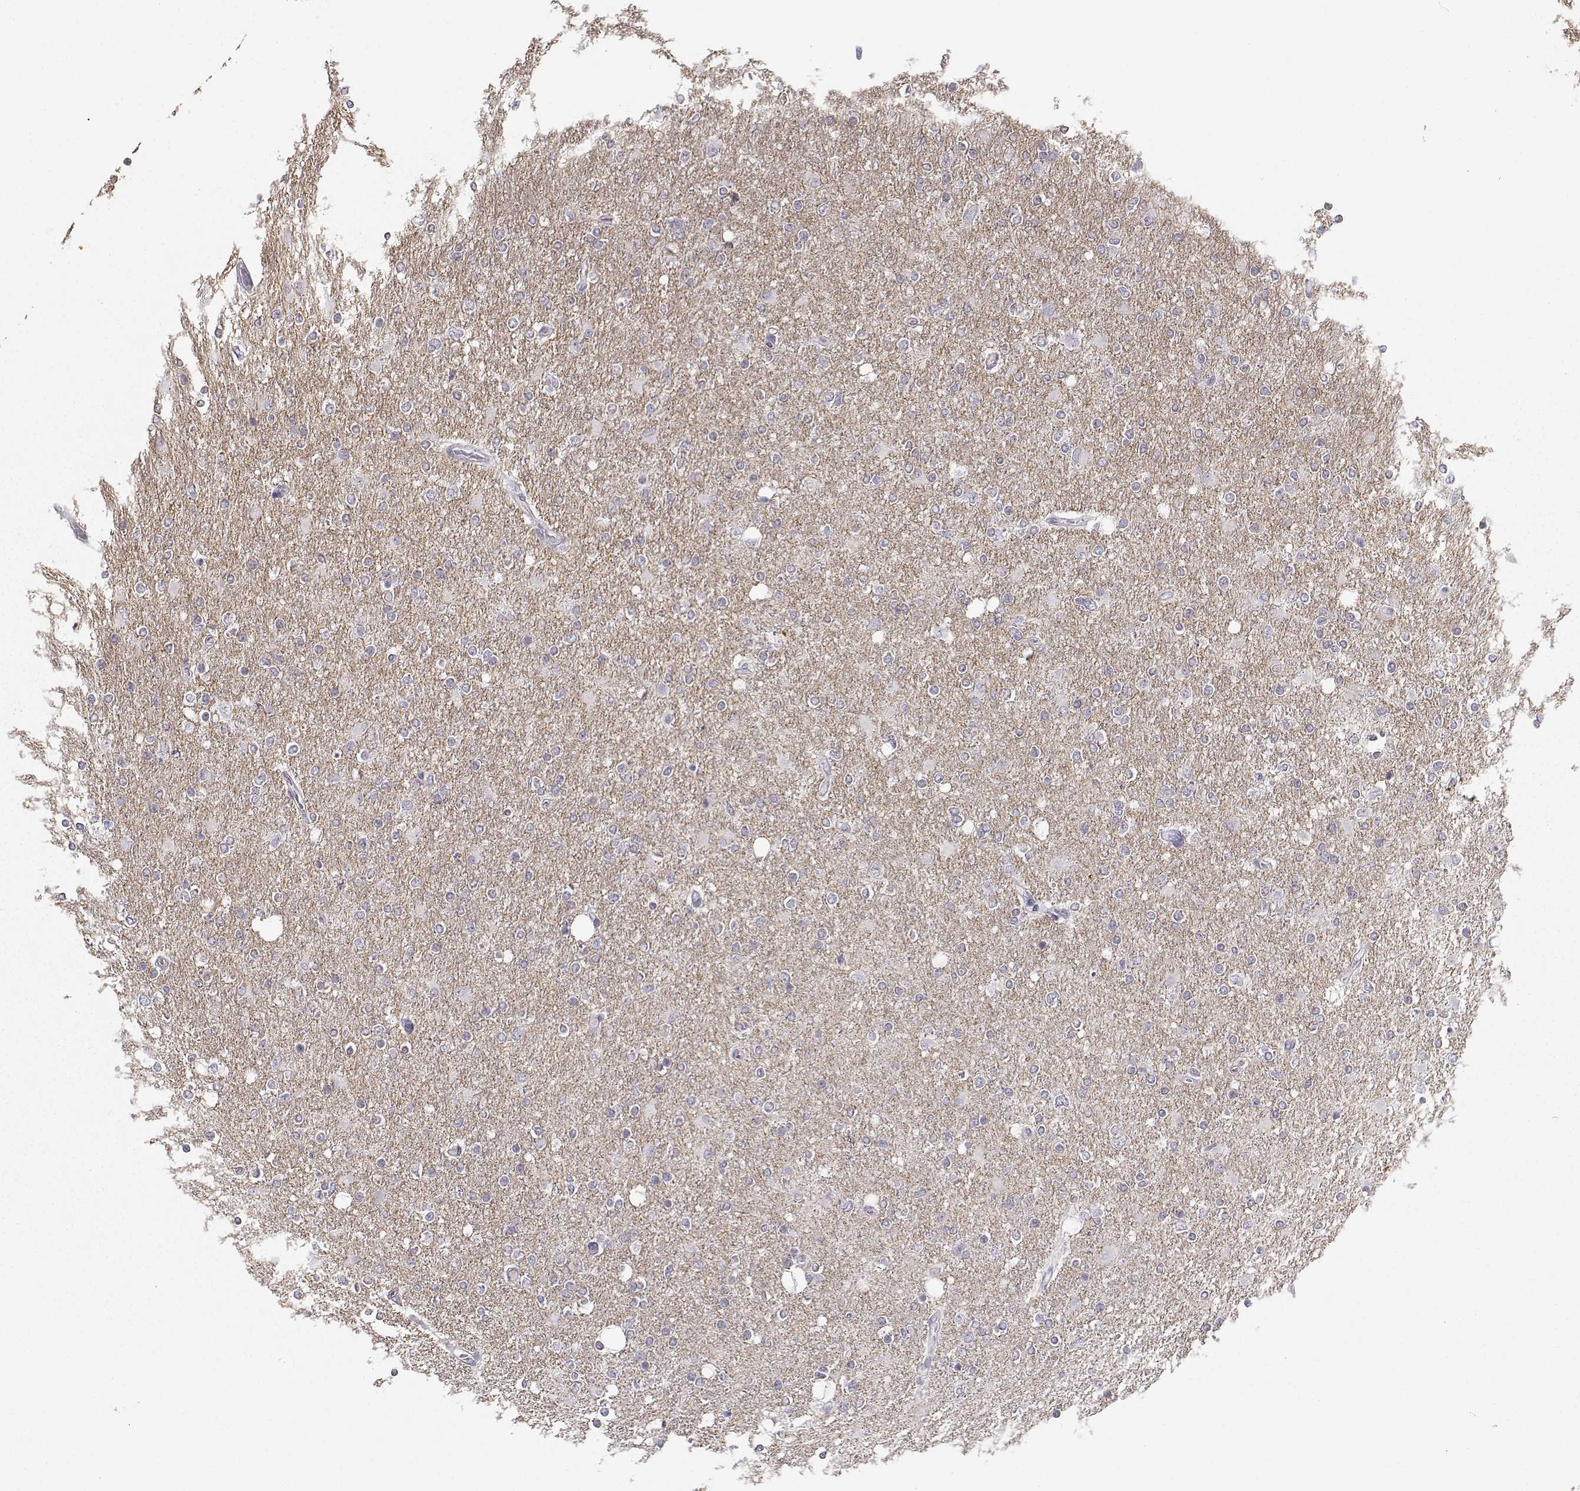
{"staining": {"intensity": "negative", "quantity": "none", "location": "none"}, "tissue": "glioma", "cell_type": "Tumor cells", "image_type": "cancer", "snomed": [{"axis": "morphology", "description": "Glioma, malignant, High grade"}, {"axis": "topography", "description": "Cerebral cortex"}], "caption": "An image of glioma stained for a protein exhibits no brown staining in tumor cells. (DAB (3,3'-diaminobenzidine) immunohistochemistry with hematoxylin counter stain).", "gene": "TMEM145", "patient": {"sex": "male", "age": 70}}